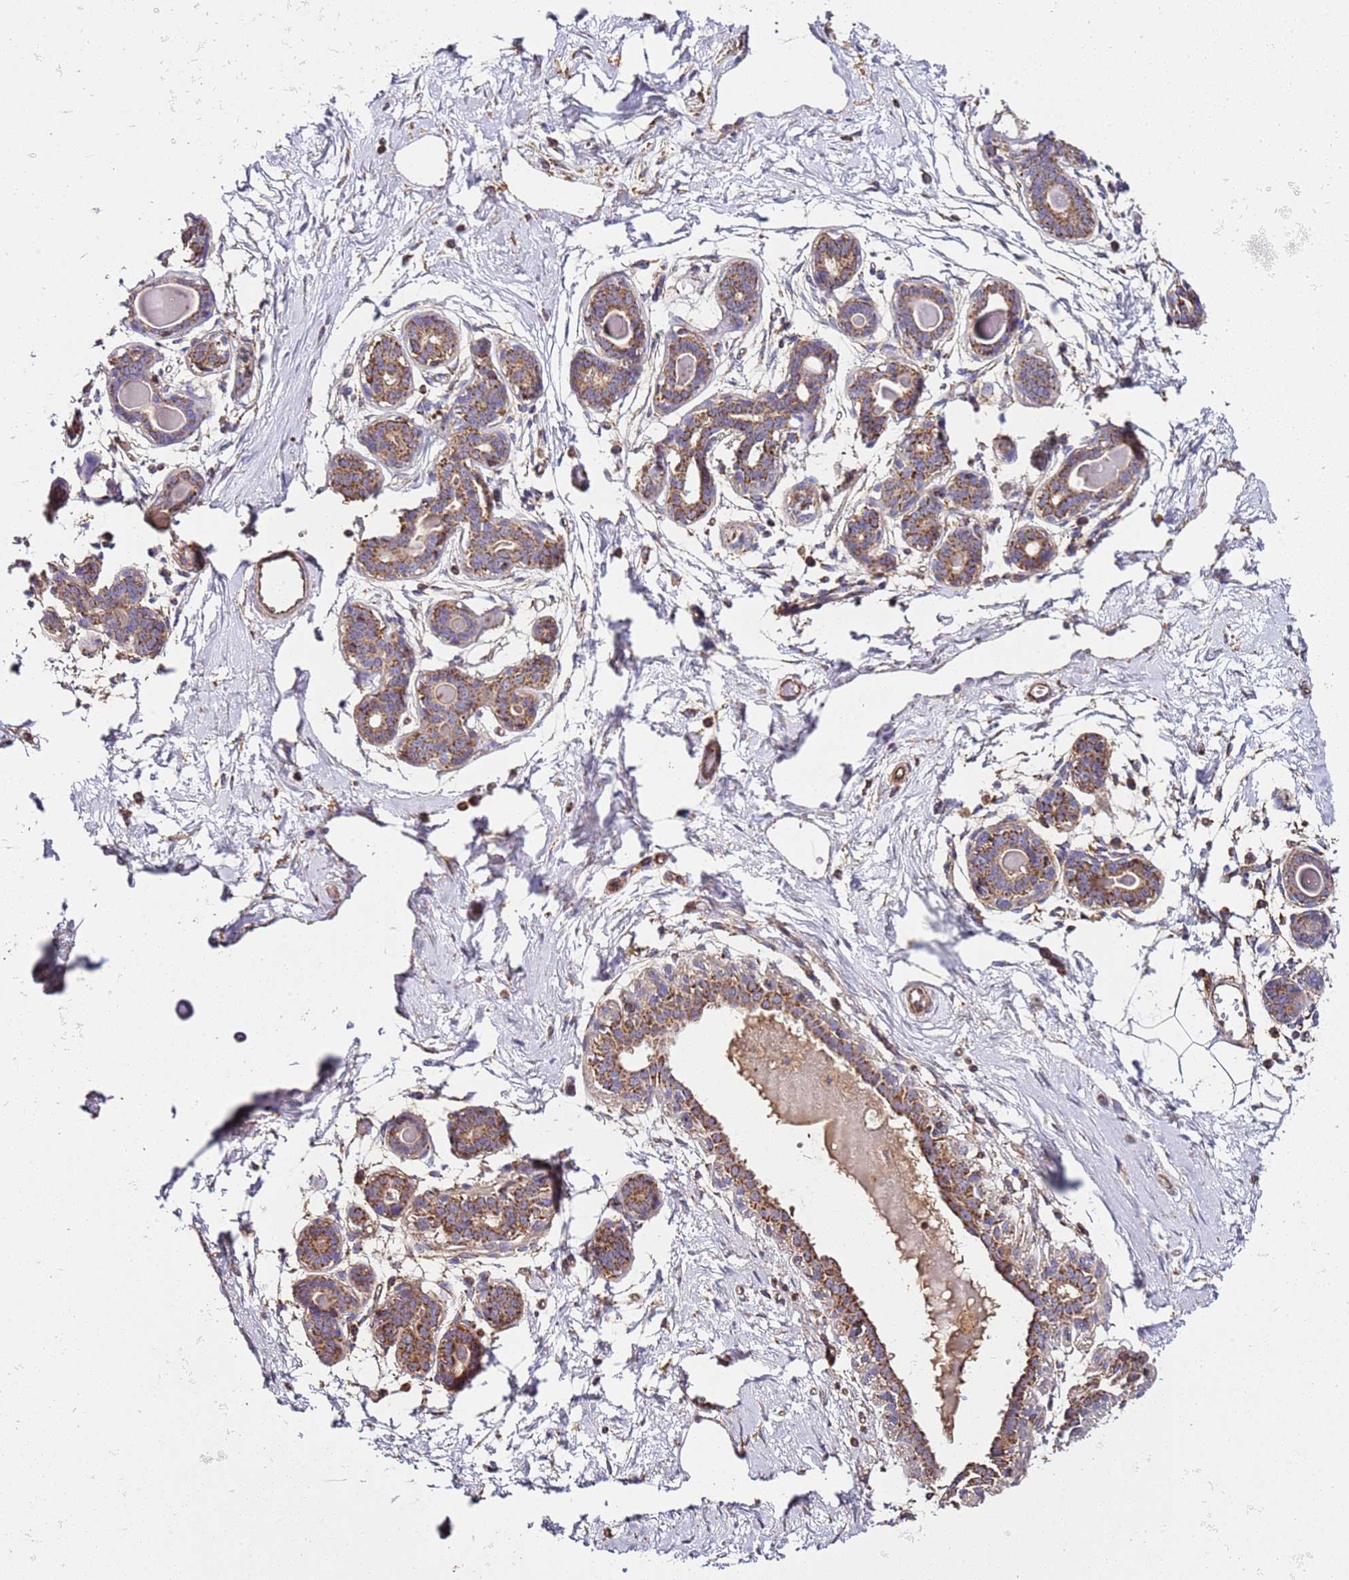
{"staining": {"intensity": "negative", "quantity": "none", "location": "none"}, "tissue": "breast", "cell_type": "Adipocytes", "image_type": "normal", "snomed": [{"axis": "morphology", "description": "Normal tissue, NOS"}, {"axis": "topography", "description": "Breast"}], "caption": "Immunohistochemistry of normal human breast exhibits no positivity in adipocytes.", "gene": "RMND5A", "patient": {"sex": "female", "age": 45}}